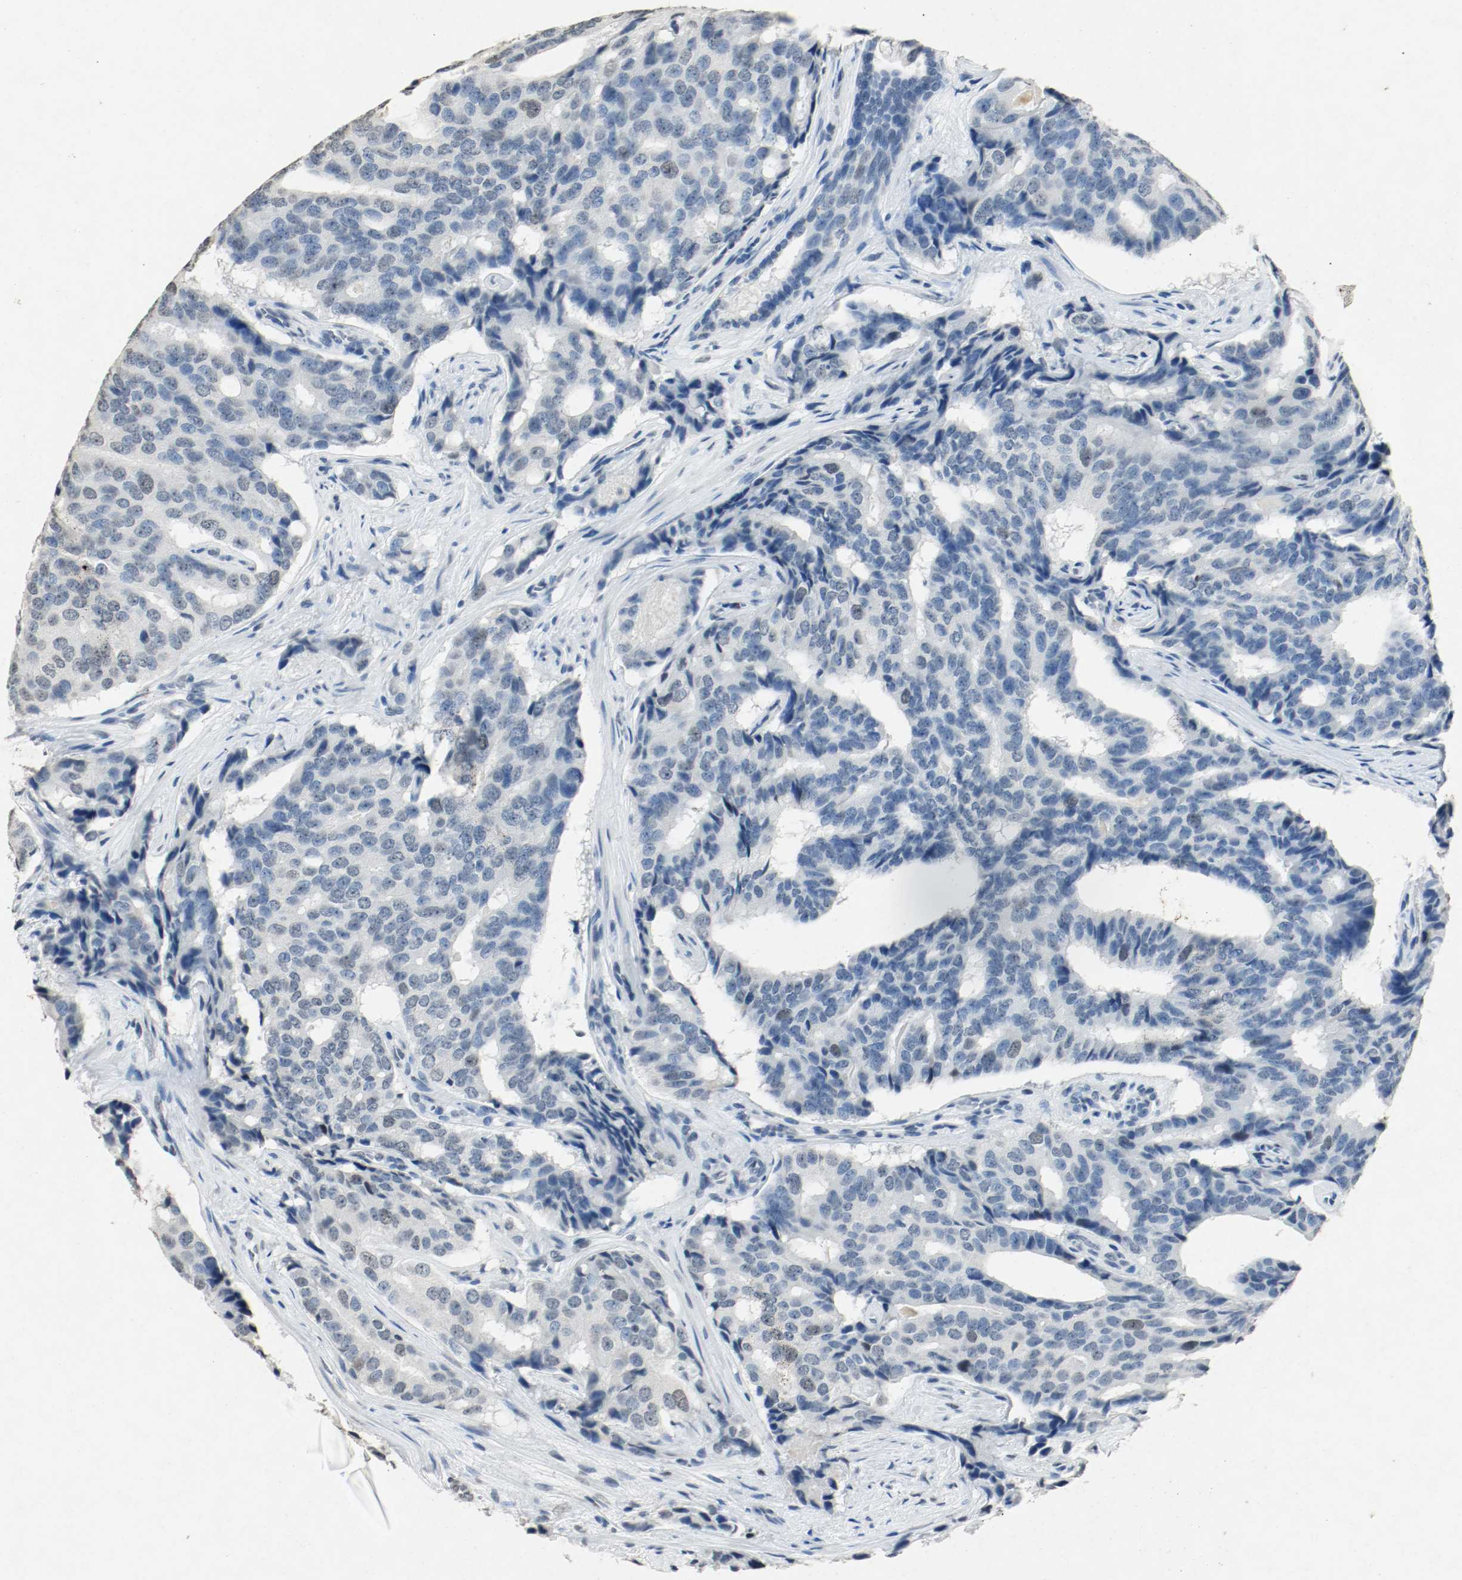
{"staining": {"intensity": "negative", "quantity": "none", "location": "none"}, "tissue": "prostate cancer", "cell_type": "Tumor cells", "image_type": "cancer", "snomed": [{"axis": "morphology", "description": "Adenocarcinoma, High grade"}, {"axis": "topography", "description": "Prostate"}], "caption": "This image is of prostate cancer (high-grade adenocarcinoma) stained with IHC to label a protein in brown with the nuclei are counter-stained blue. There is no staining in tumor cells.", "gene": "DNMT1", "patient": {"sex": "male", "age": 58}}